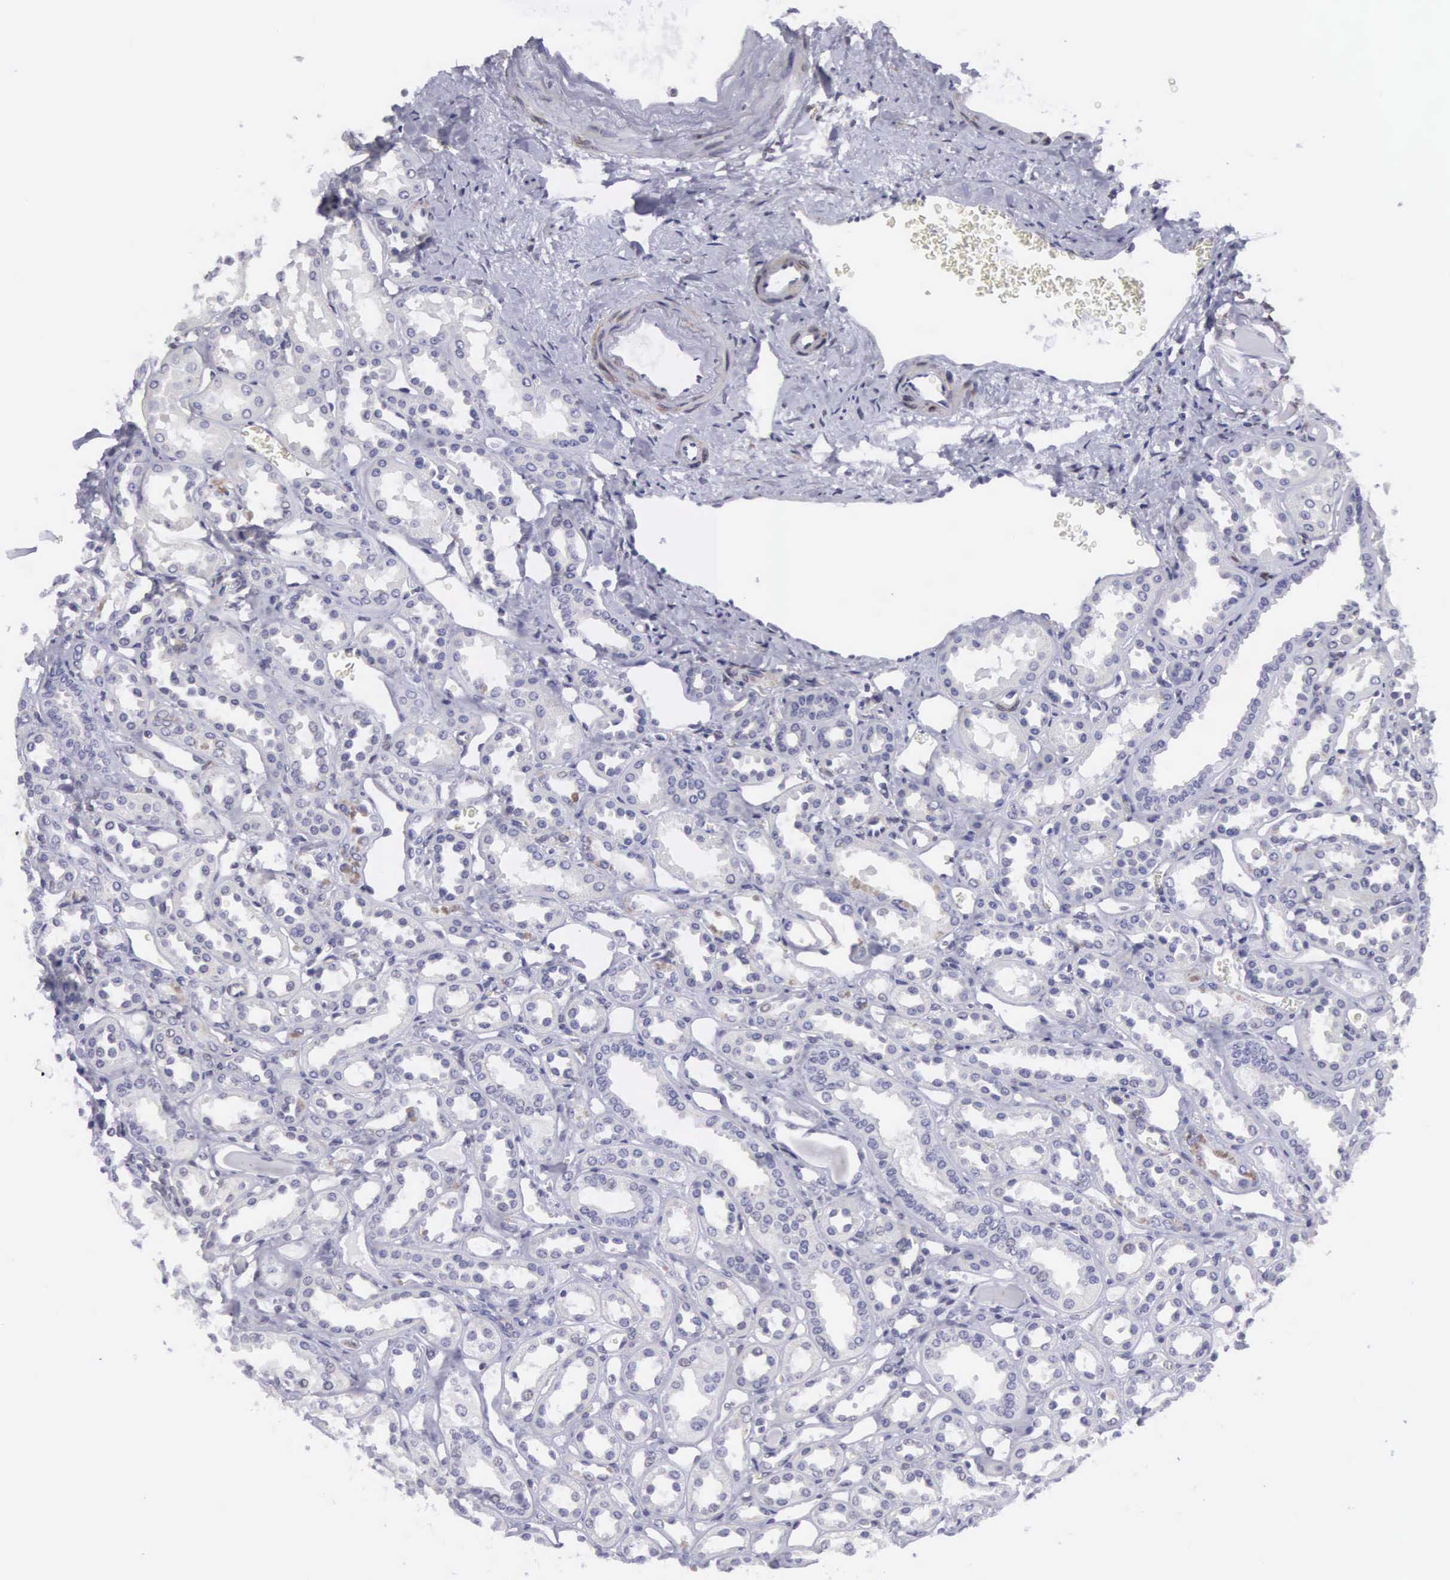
{"staining": {"intensity": "negative", "quantity": "none", "location": "none"}, "tissue": "kidney", "cell_type": "Cells in glomeruli", "image_type": "normal", "snomed": [{"axis": "morphology", "description": "Normal tissue, NOS"}, {"axis": "topography", "description": "Kidney"}], "caption": "This is an IHC histopathology image of normal kidney. There is no staining in cells in glomeruli.", "gene": "ETV6", "patient": {"sex": "female", "age": 52}}